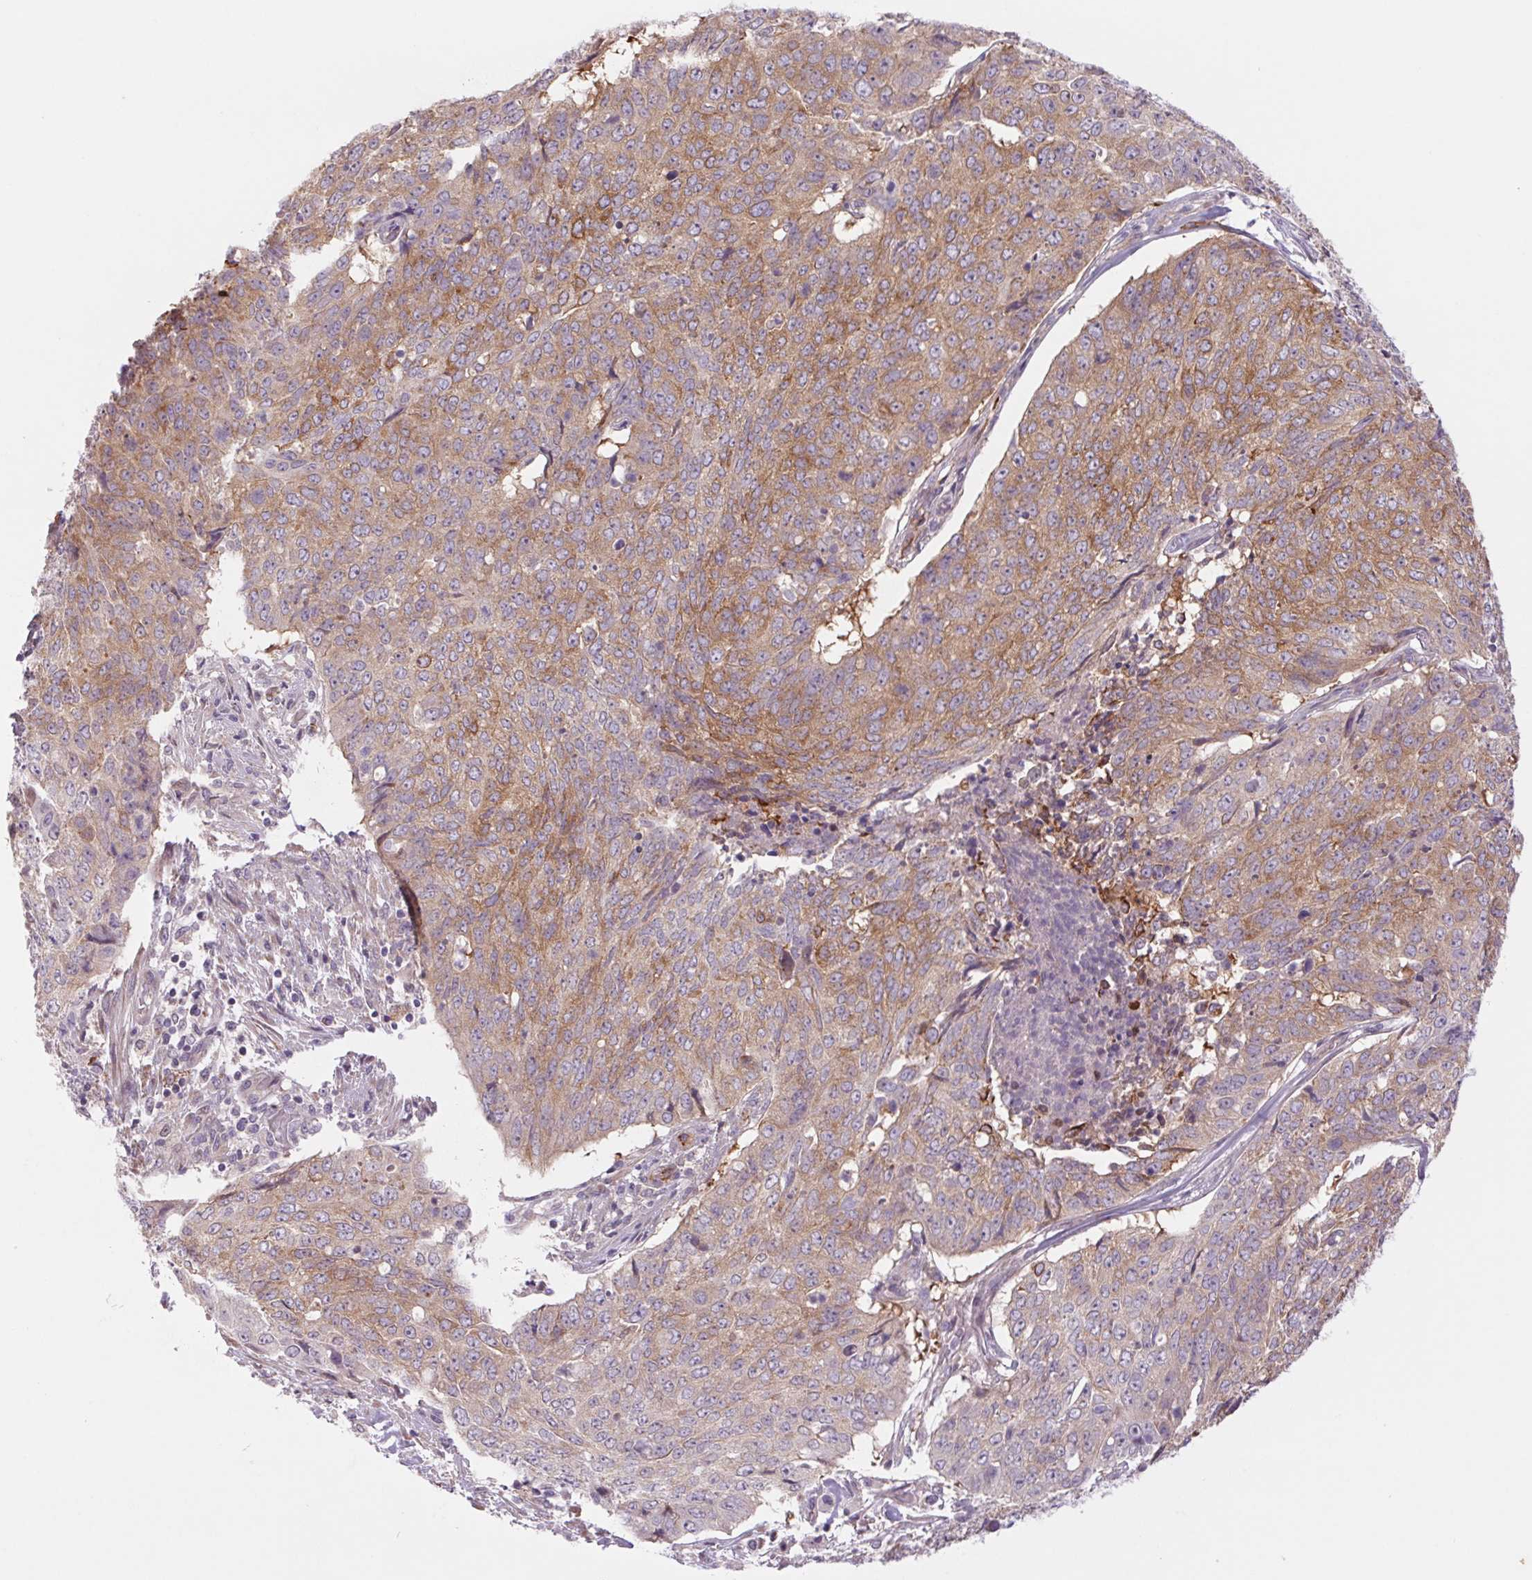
{"staining": {"intensity": "moderate", "quantity": "25%-75%", "location": "cytoplasmic/membranous"}, "tissue": "lung cancer", "cell_type": "Tumor cells", "image_type": "cancer", "snomed": [{"axis": "morphology", "description": "Normal tissue, NOS"}, {"axis": "morphology", "description": "Squamous cell carcinoma, NOS"}, {"axis": "topography", "description": "Bronchus"}, {"axis": "topography", "description": "Lung"}], "caption": "Immunohistochemical staining of squamous cell carcinoma (lung) displays moderate cytoplasmic/membranous protein expression in about 25%-75% of tumor cells.", "gene": "MS4A13", "patient": {"sex": "male", "age": 64}}